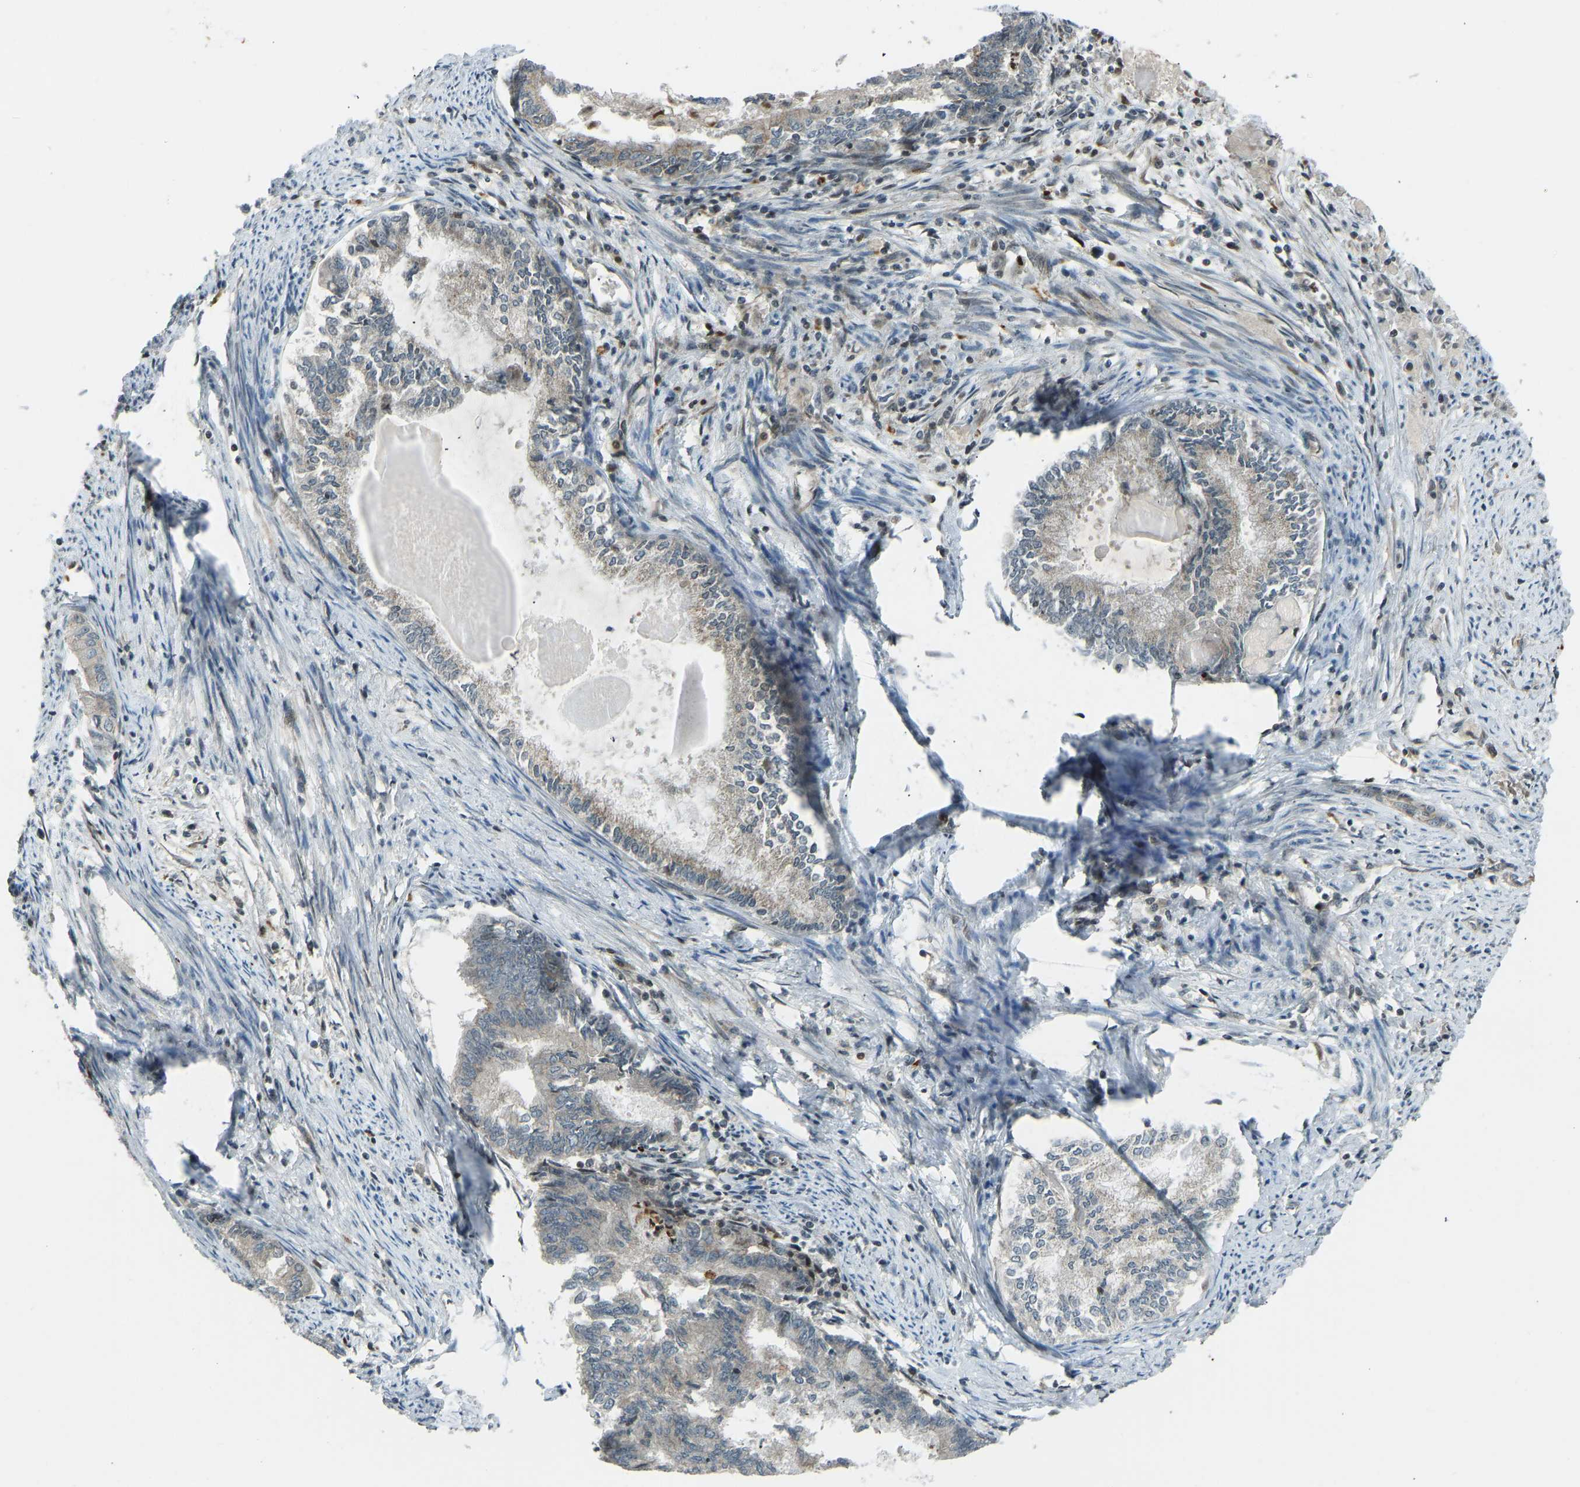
{"staining": {"intensity": "weak", "quantity": "25%-75%", "location": "cytoplasmic/membranous"}, "tissue": "endometrial cancer", "cell_type": "Tumor cells", "image_type": "cancer", "snomed": [{"axis": "morphology", "description": "Adenocarcinoma, NOS"}, {"axis": "topography", "description": "Endometrium"}], "caption": "The histopathology image displays a brown stain indicating the presence of a protein in the cytoplasmic/membranous of tumor cells in endometrial cancer (adenocarcinoma).", "gene": "SVOPL", "patient": {"sex": "female", "age": 86}}